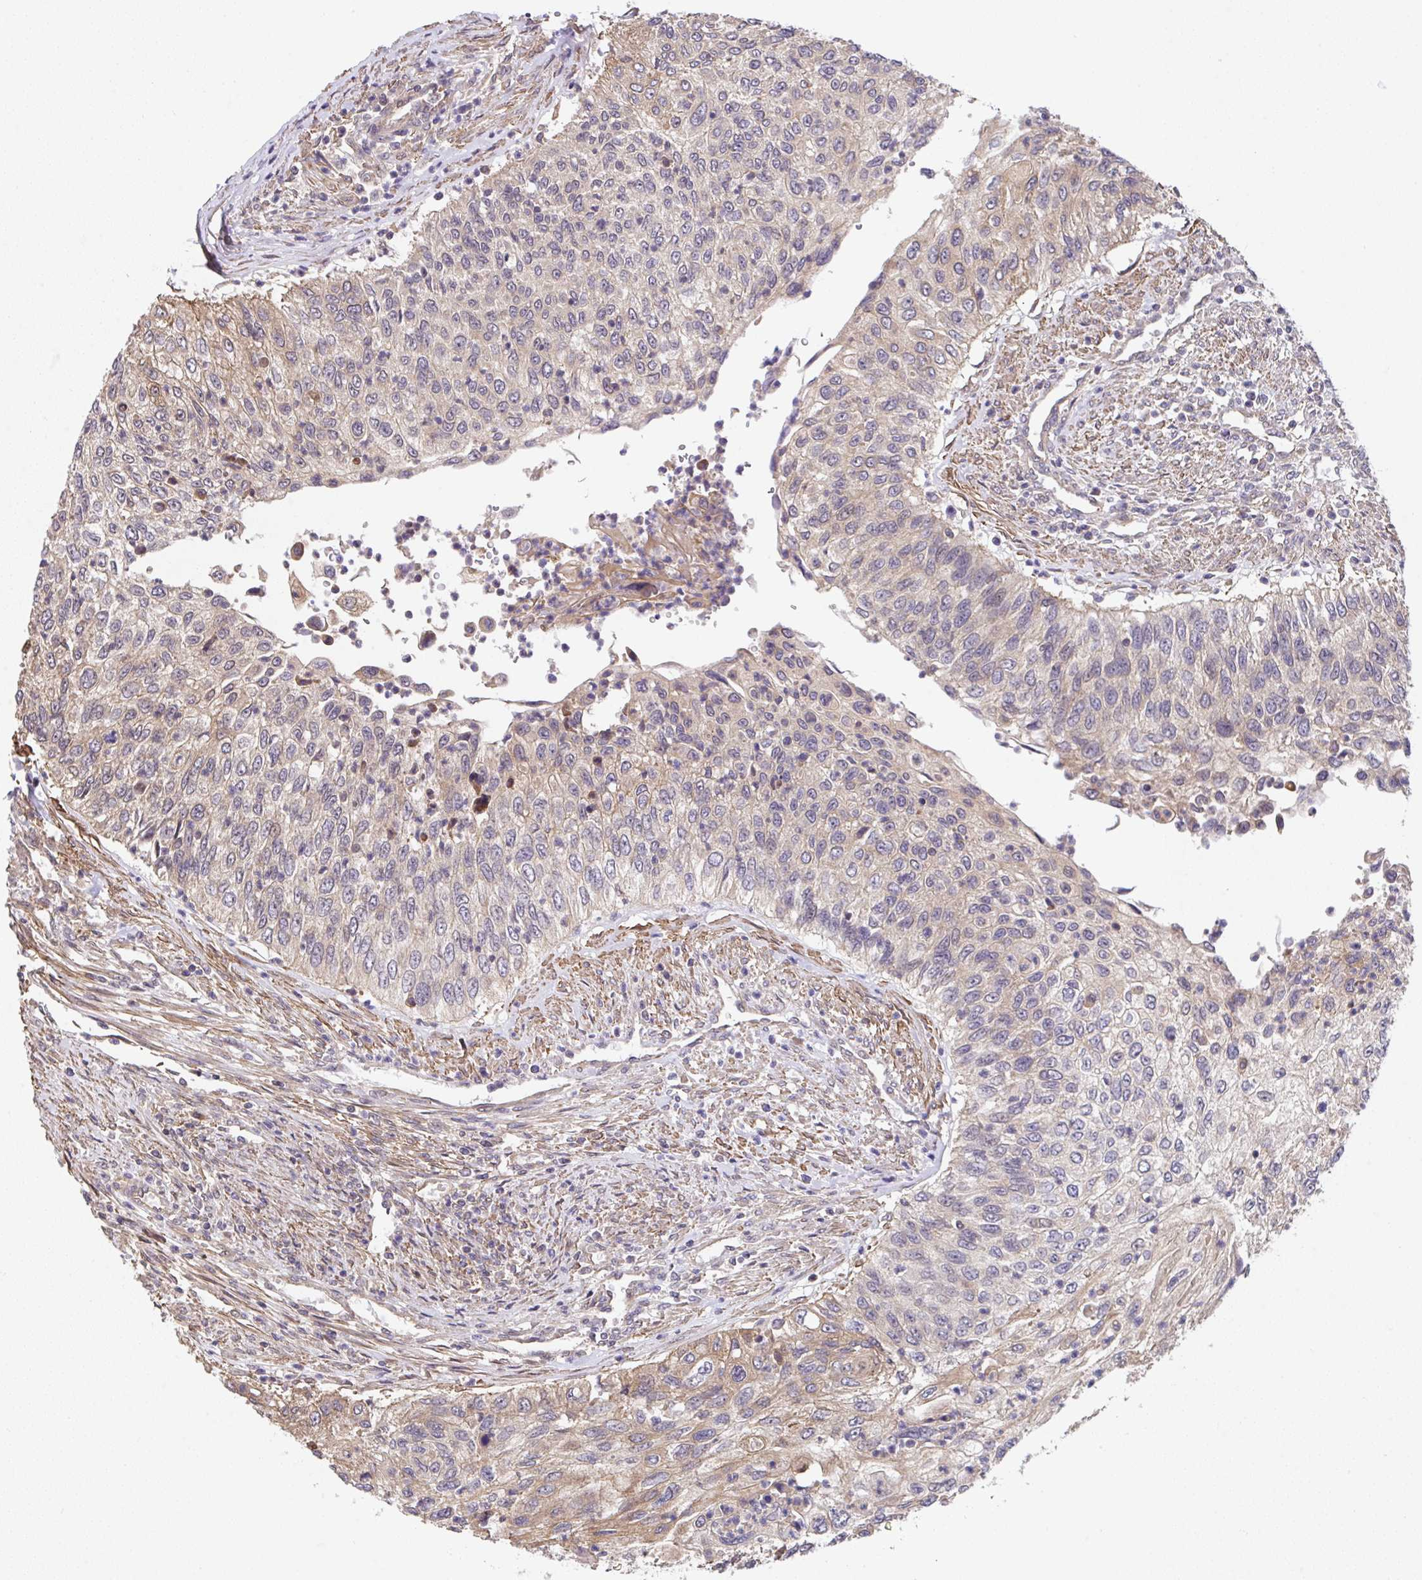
{"staining": {"intensity": "weak", "quantity": "25%-75%", "location": "cytoplasmic/membranous"}, "tissue": "urothelial cancer", "cell_type": "Tumor cells", "image_type": "cancer", "snomed": [{"axis": "morphology", "description": "Urothelial carcinoma, High grade"}, {"axis": "topography", "description": "Urinary bladder"}], "caption": "This is an image of immunohistochemistry (IHC) staining of urothelial cancer, which shows weak staining in the cytoplasmic/membranous of tumor cells.", "gene": "ZNF696", "patient": {"sex": "female", "age": 60}}